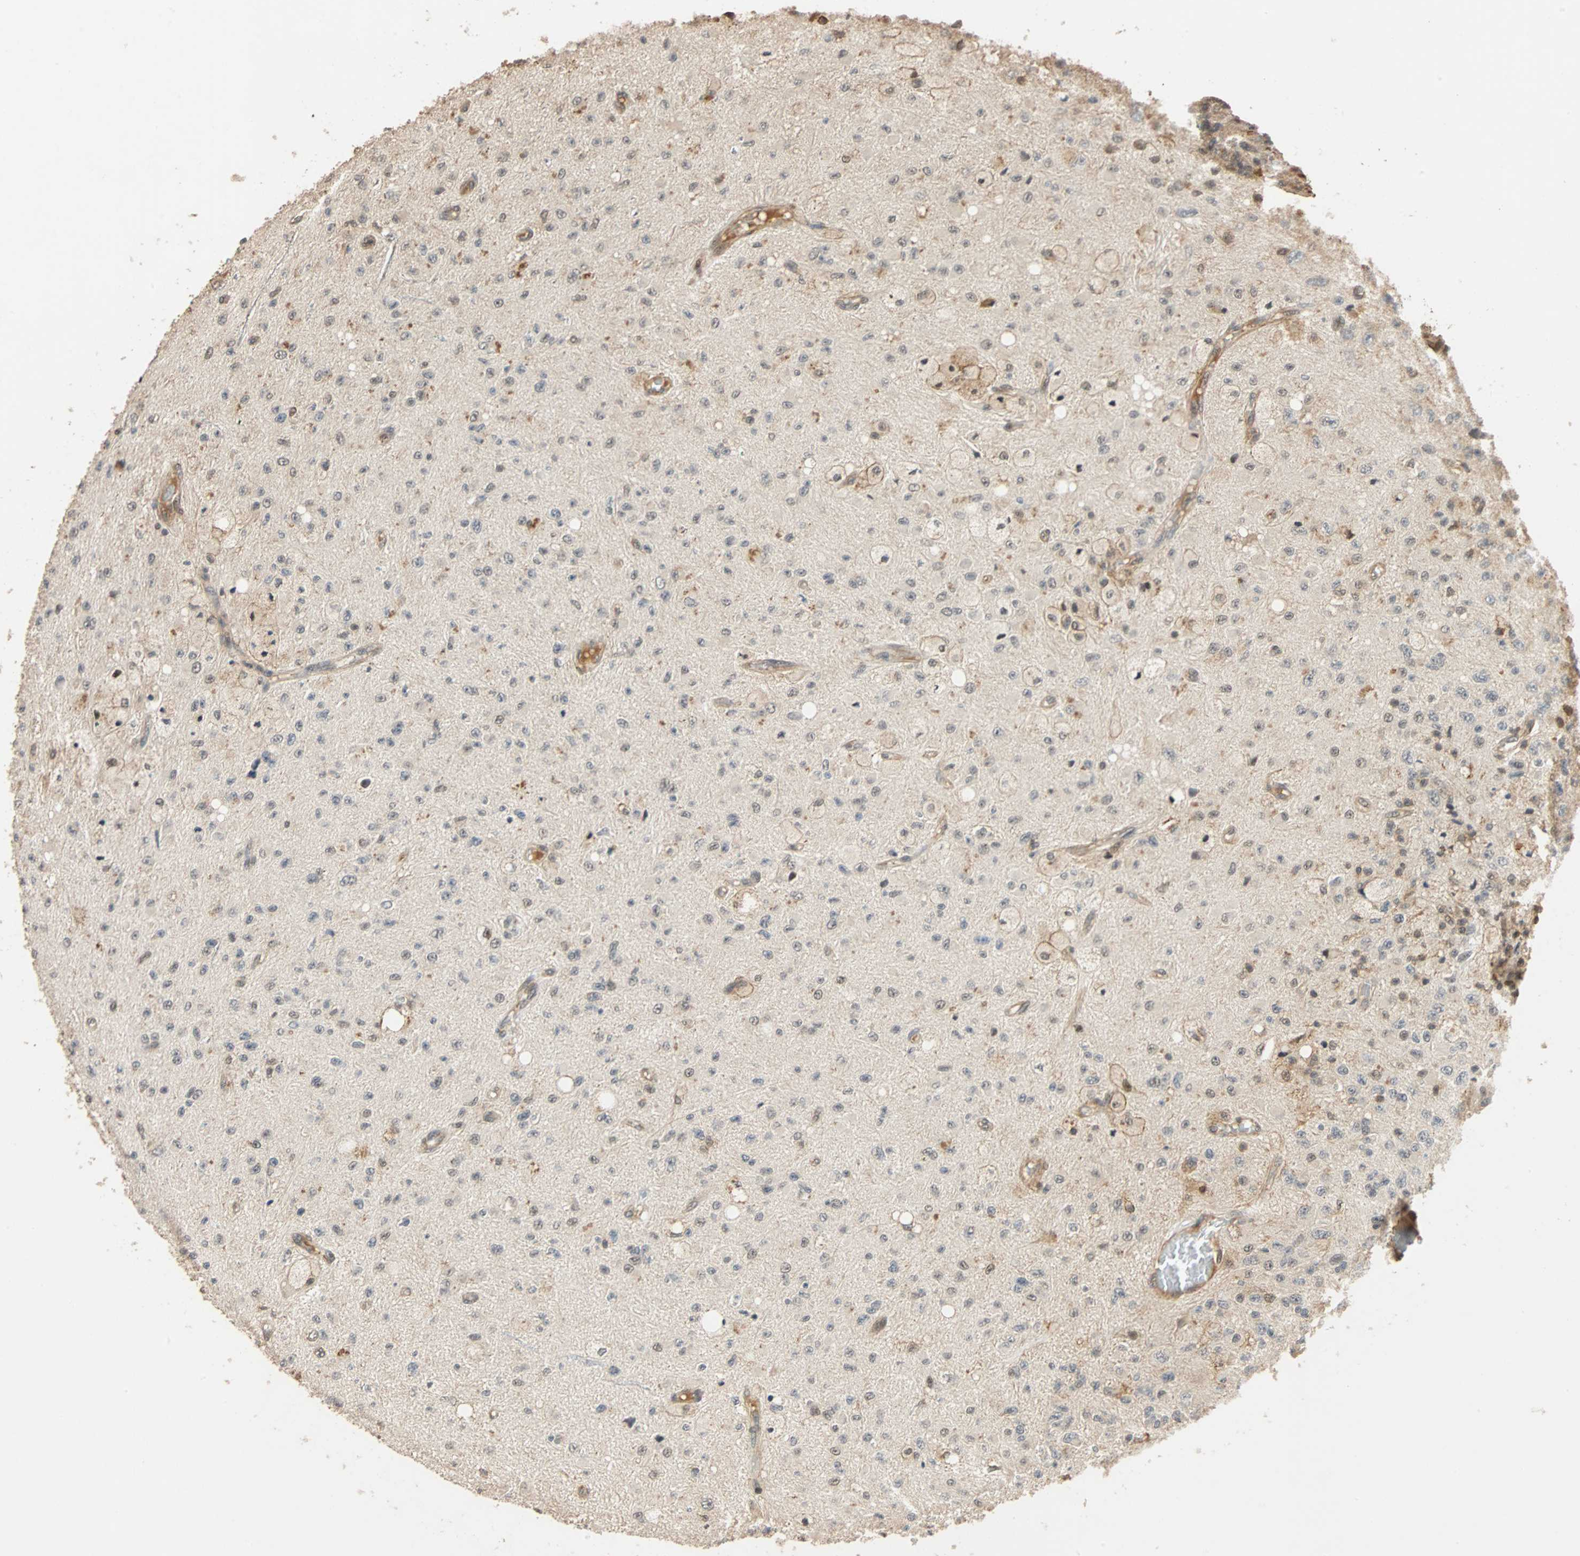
{"staining": {"intensity": "weak", "quantity": "<25%", "location": "cytoplasmic/membranous,nuclear"}, "tissue": "glioma", "cell_type": "Tumor cells", "image_type": "cancer", "snomed": [{"axis": "morphology", "description": "Glioma, malignant, High grade"}, {"axis": "topography", "description": "pancreas cauda"}], "caption": "Tumor cells show no significant staining in glioma.", "gene": "CDC5L", "patient": {"sex": "male", "age": 60}}